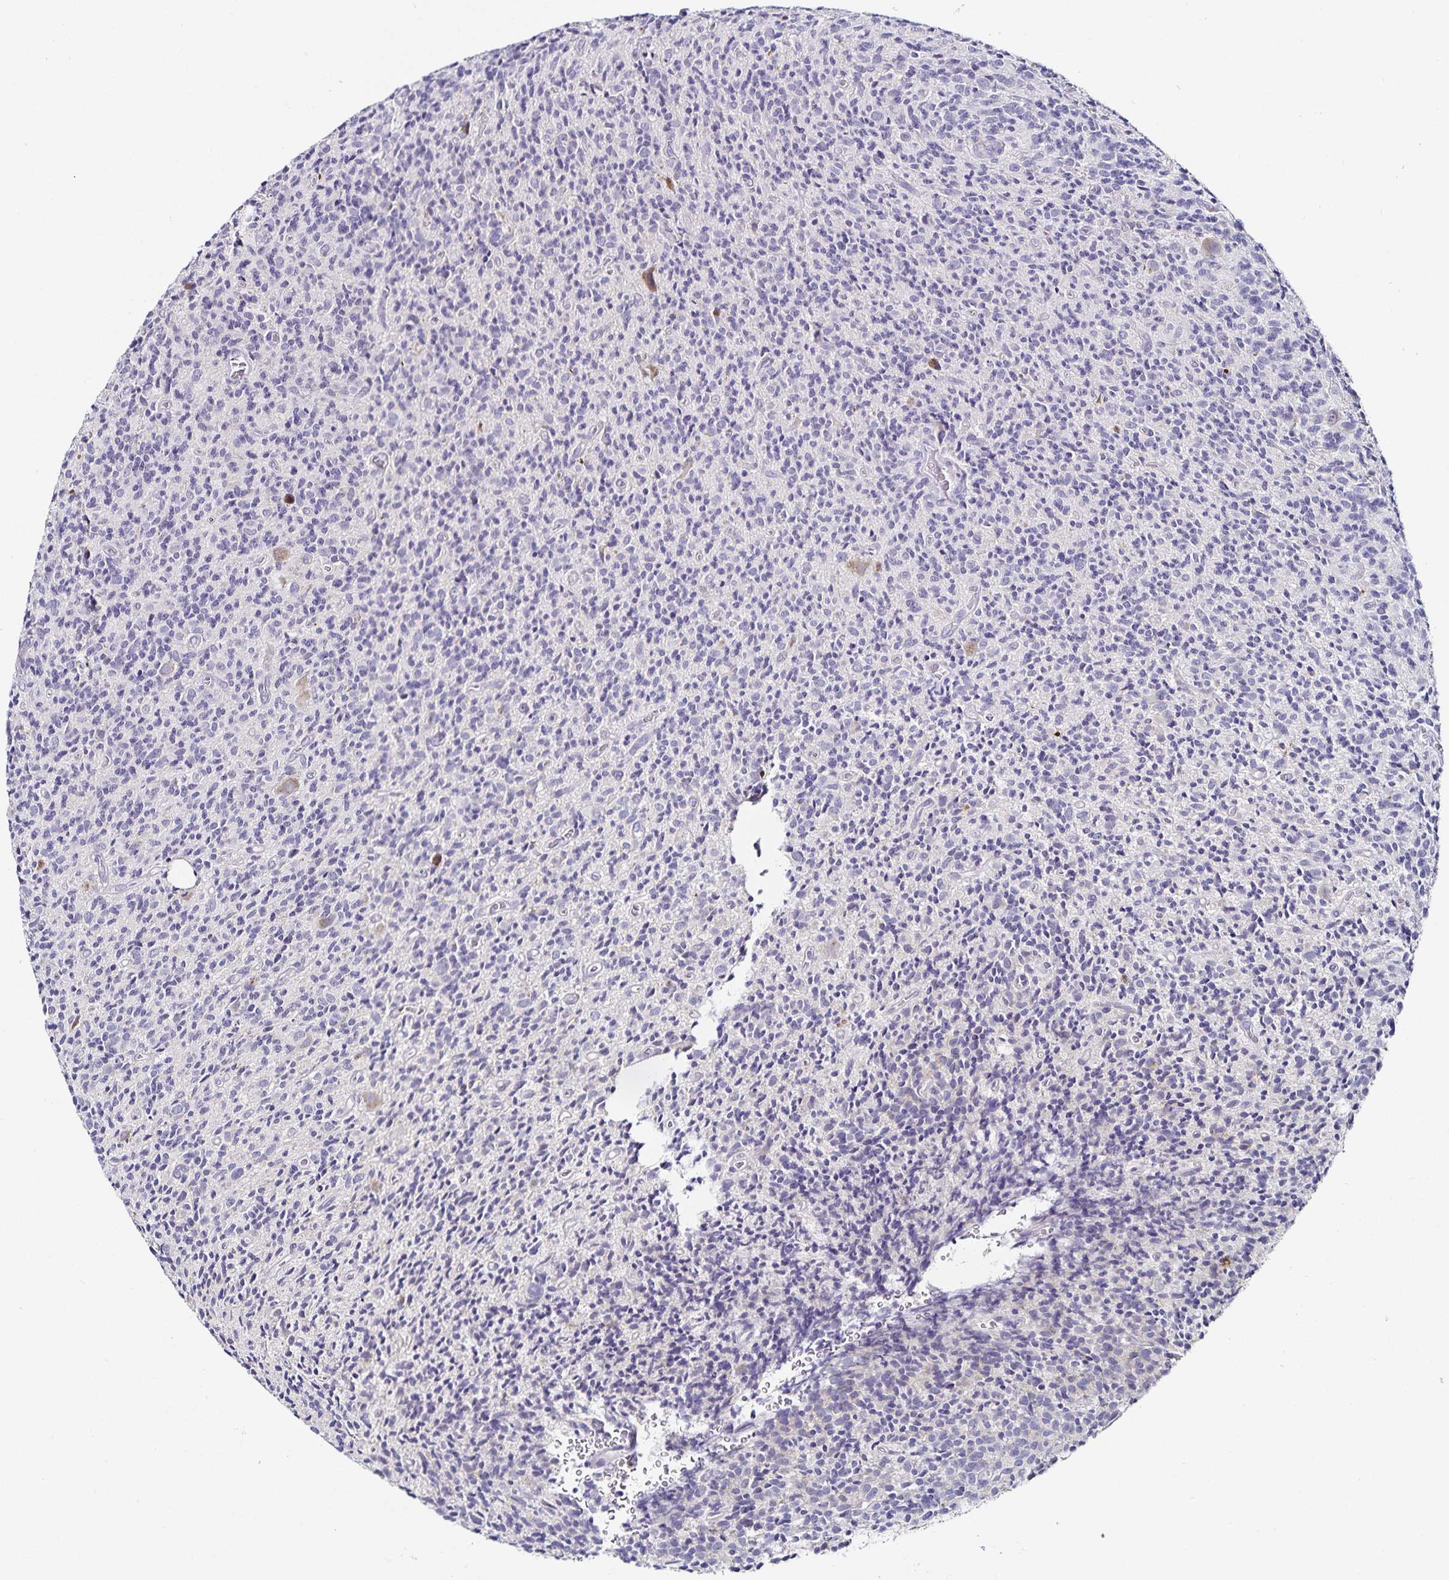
{"staining": {"intensity": "weak", "quantity": "<25%", "location": "cytoplasmic/membranous"}, "tissue": "glioma", "cell_type": "Tumor cells", "image_type": "cancer", "snomed": [{"axis": "morphology", "description": "Glioma, malignant, High grade"}, {"axis": "topography", "description": "Brain"}], "caption": "Immunohistochemistry micrograph of neoplastic tissue: glioma stained with DAB (3,3'-diaminobenzidine) demonstrates no significant protein expression in tumor cells.", "gene": "TSPAN7", "patient": {"sex": "male", "age": 76}}